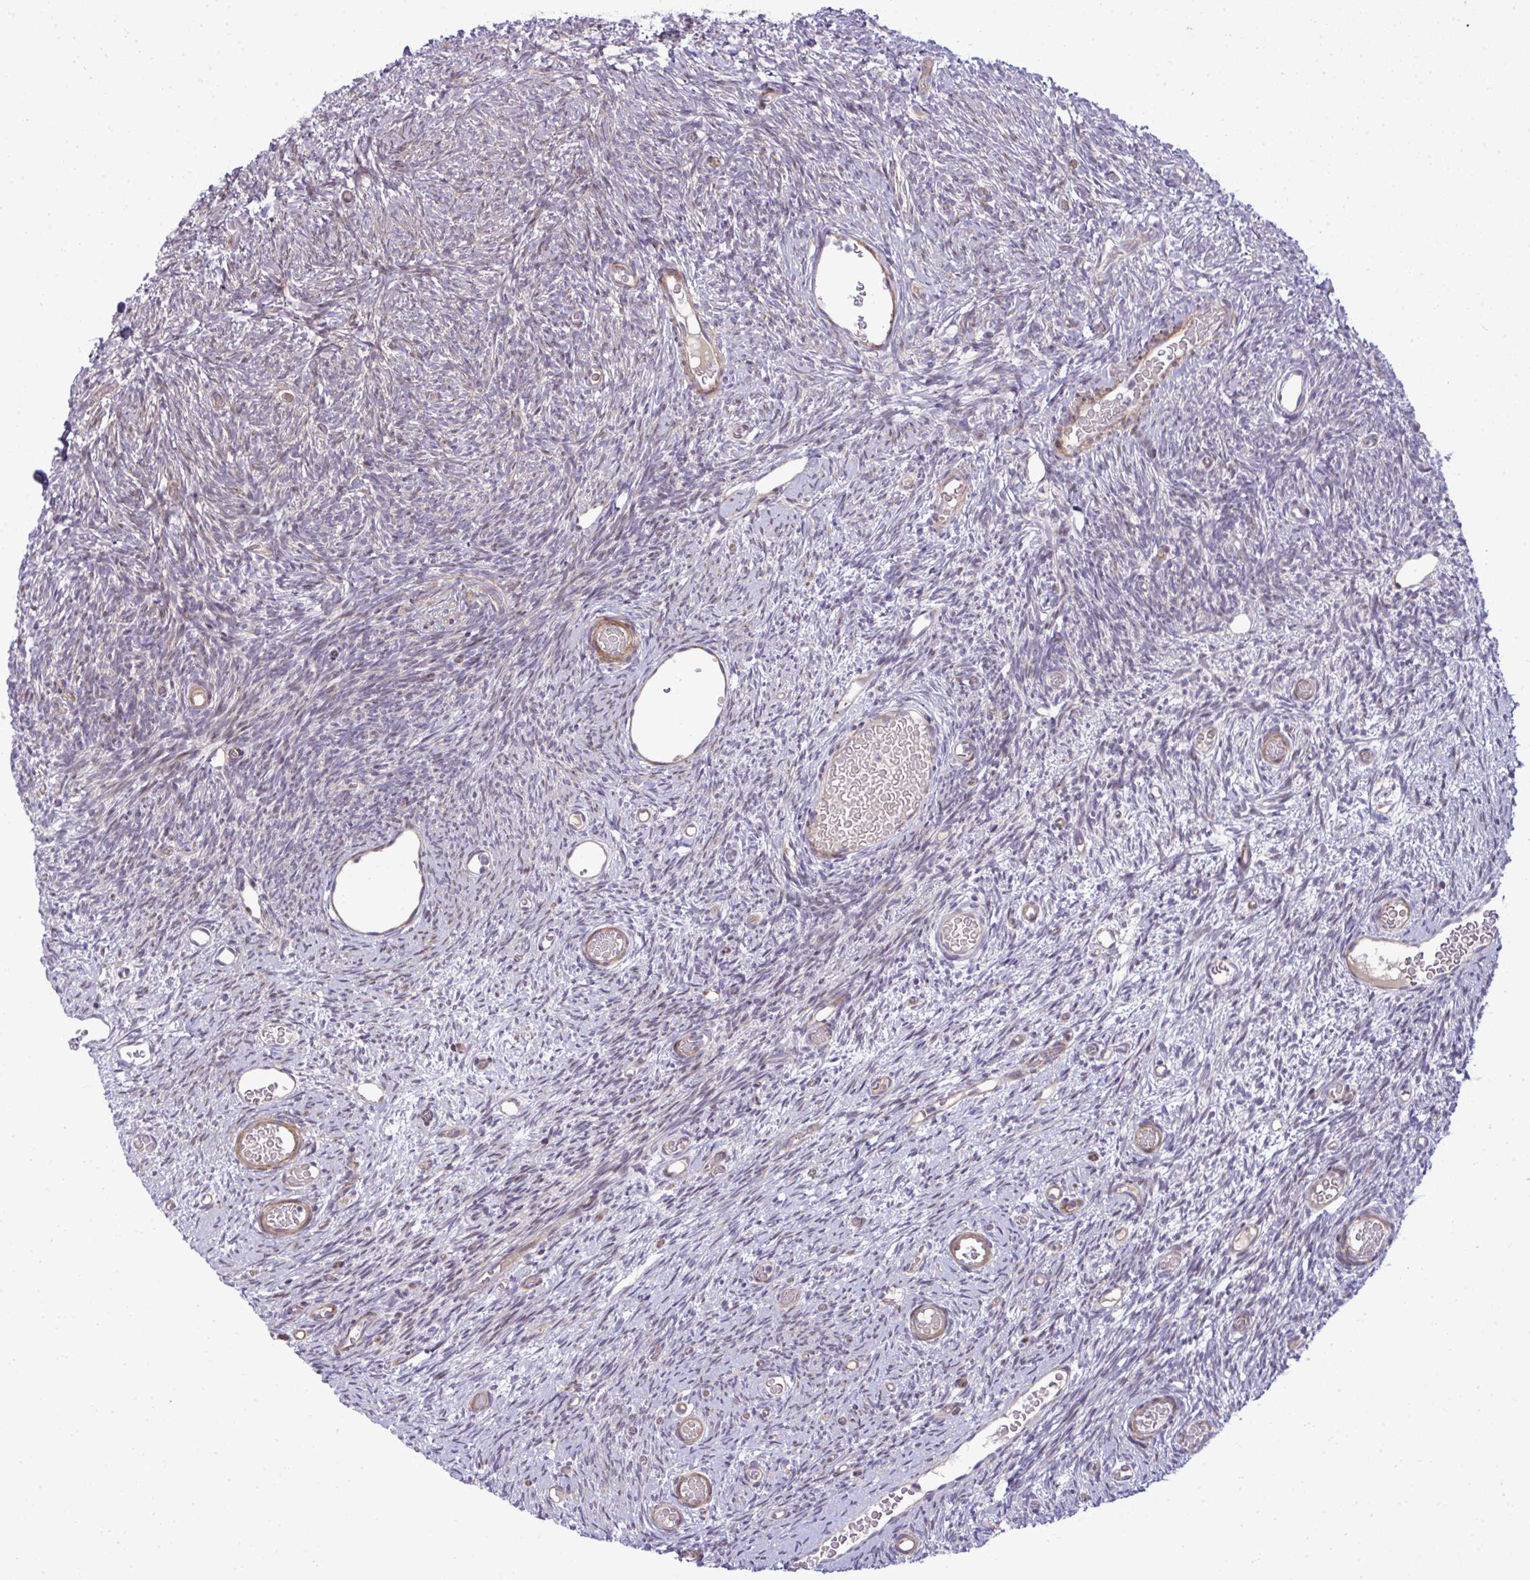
{"staining": {"intensity": "weak", "quantity": "25%-75%", "location": "cytoplasmic/membranous"}, "tissue": "ovary", "cell_type": "Ovarian stroma cells", "image_type": "normal", "snomed": [{"axis": "morphology", "description": "Normal tissue, NOS"}, {"axis": "topography", "description": "Ovary"}], "caption": "An image showing weak cytoplasmic/membranous staining in about 25%-75% of ovarian stroma cells in unremarkable ovary, as visualized by brown immunohistochemical staining.", "gene": "ZSCAN9", "patient": {"sex": "female", "age": 39}}